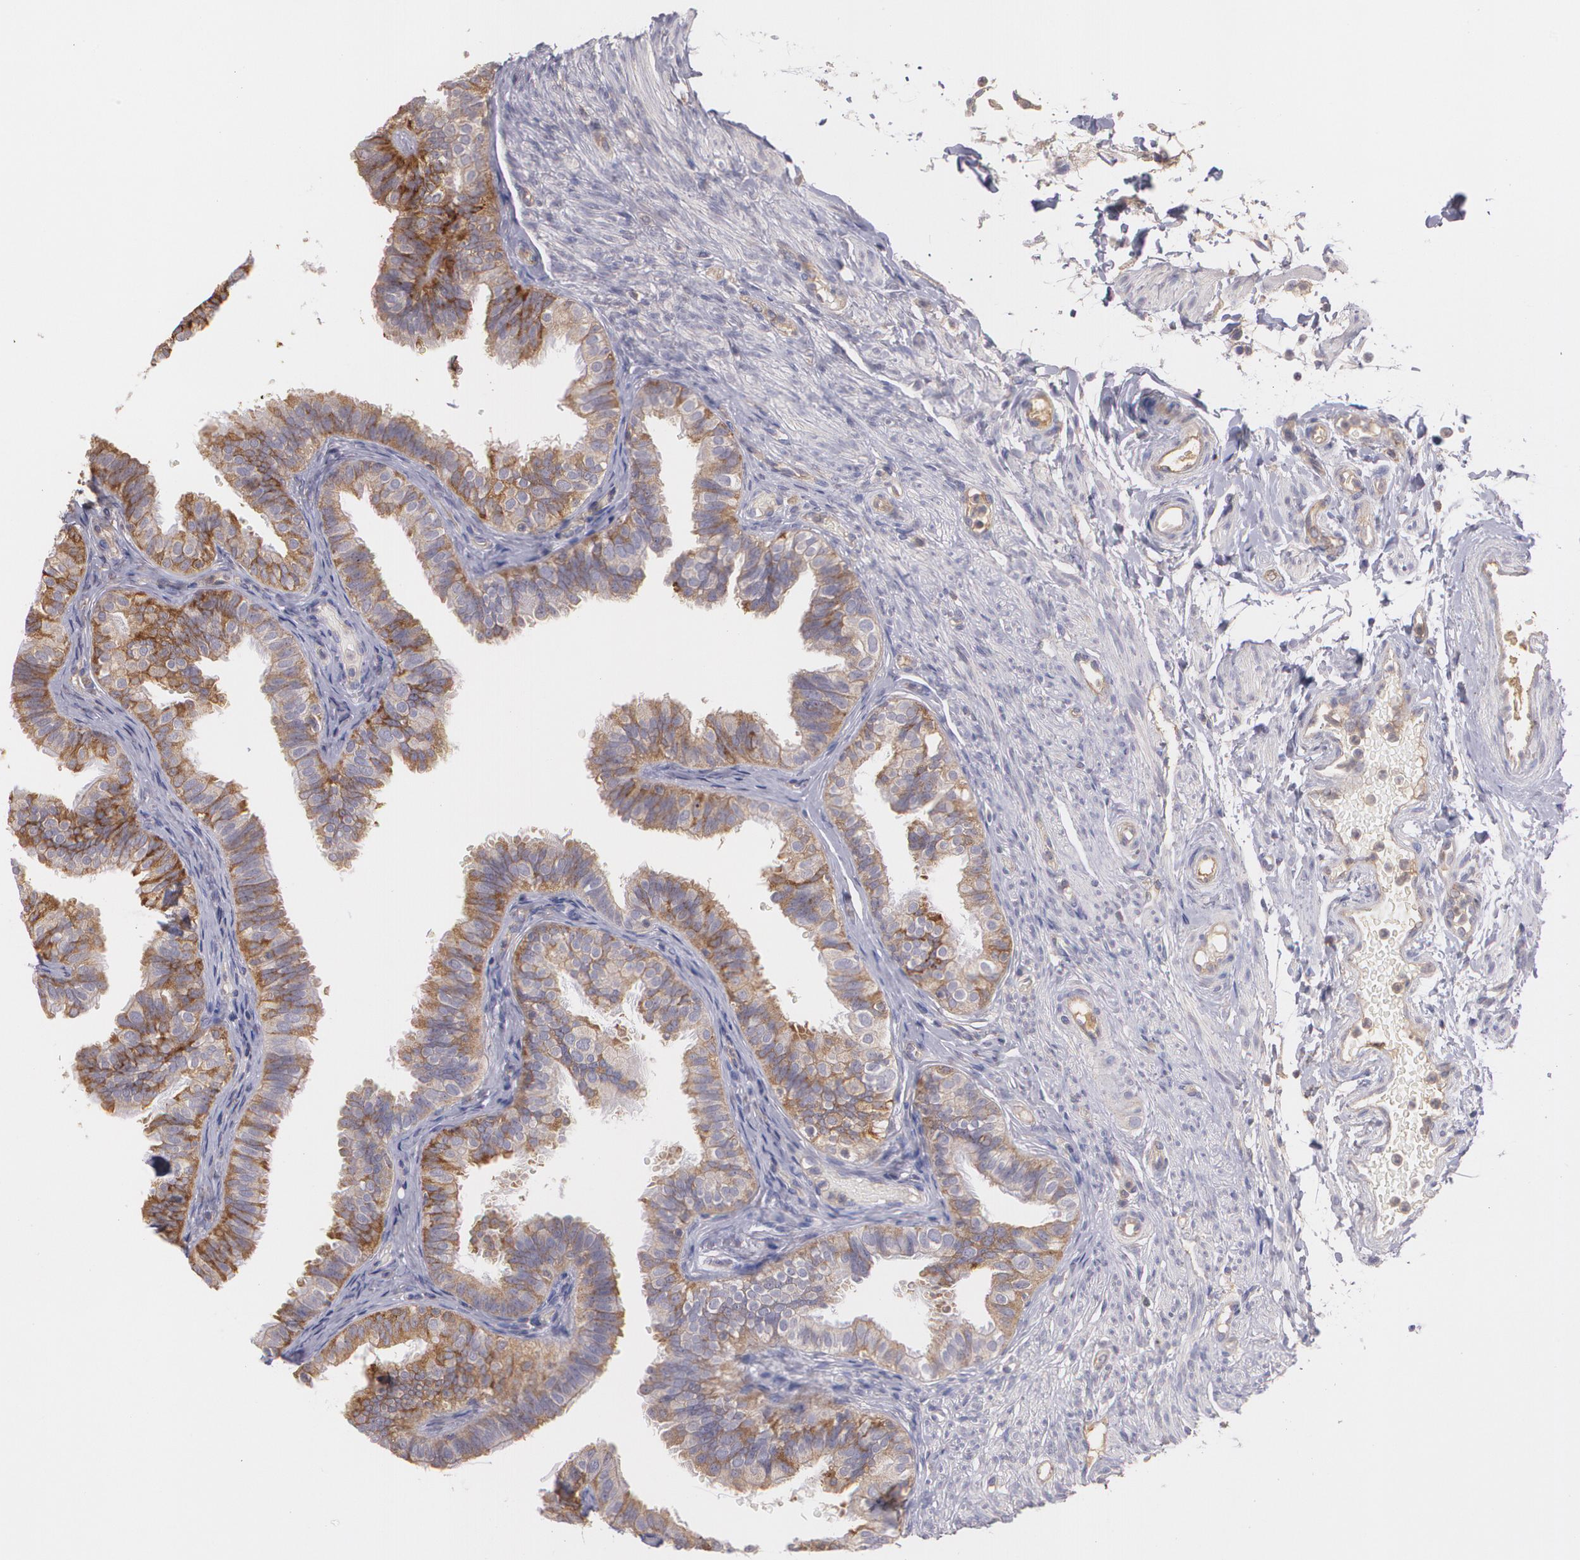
{"staining": {"intensity": "strong", "quantity": ">75%", "location": "cytoplasmic/membranous"}, "tissue": "fallopian tube", "cell_type": "Glandular cells", "image_type": "normal", "snomed": [{"axis": "morphology", "description": "Normal tissue, NOS"}, {"axis": "morphology", "description": "Dermoid, NOS"}, {"axis": "topography", "description": "Fallopian tube"}], "caption": "A high-resolution micrograph shows immunohistochemistry (IHC) staining of benign fallopian tube, which displays strong cytoplasmic/membranous expression in approximately >75% of glandular cells.", "gene": "ECE1", "patient": {"sex": "female", "age": 33}}